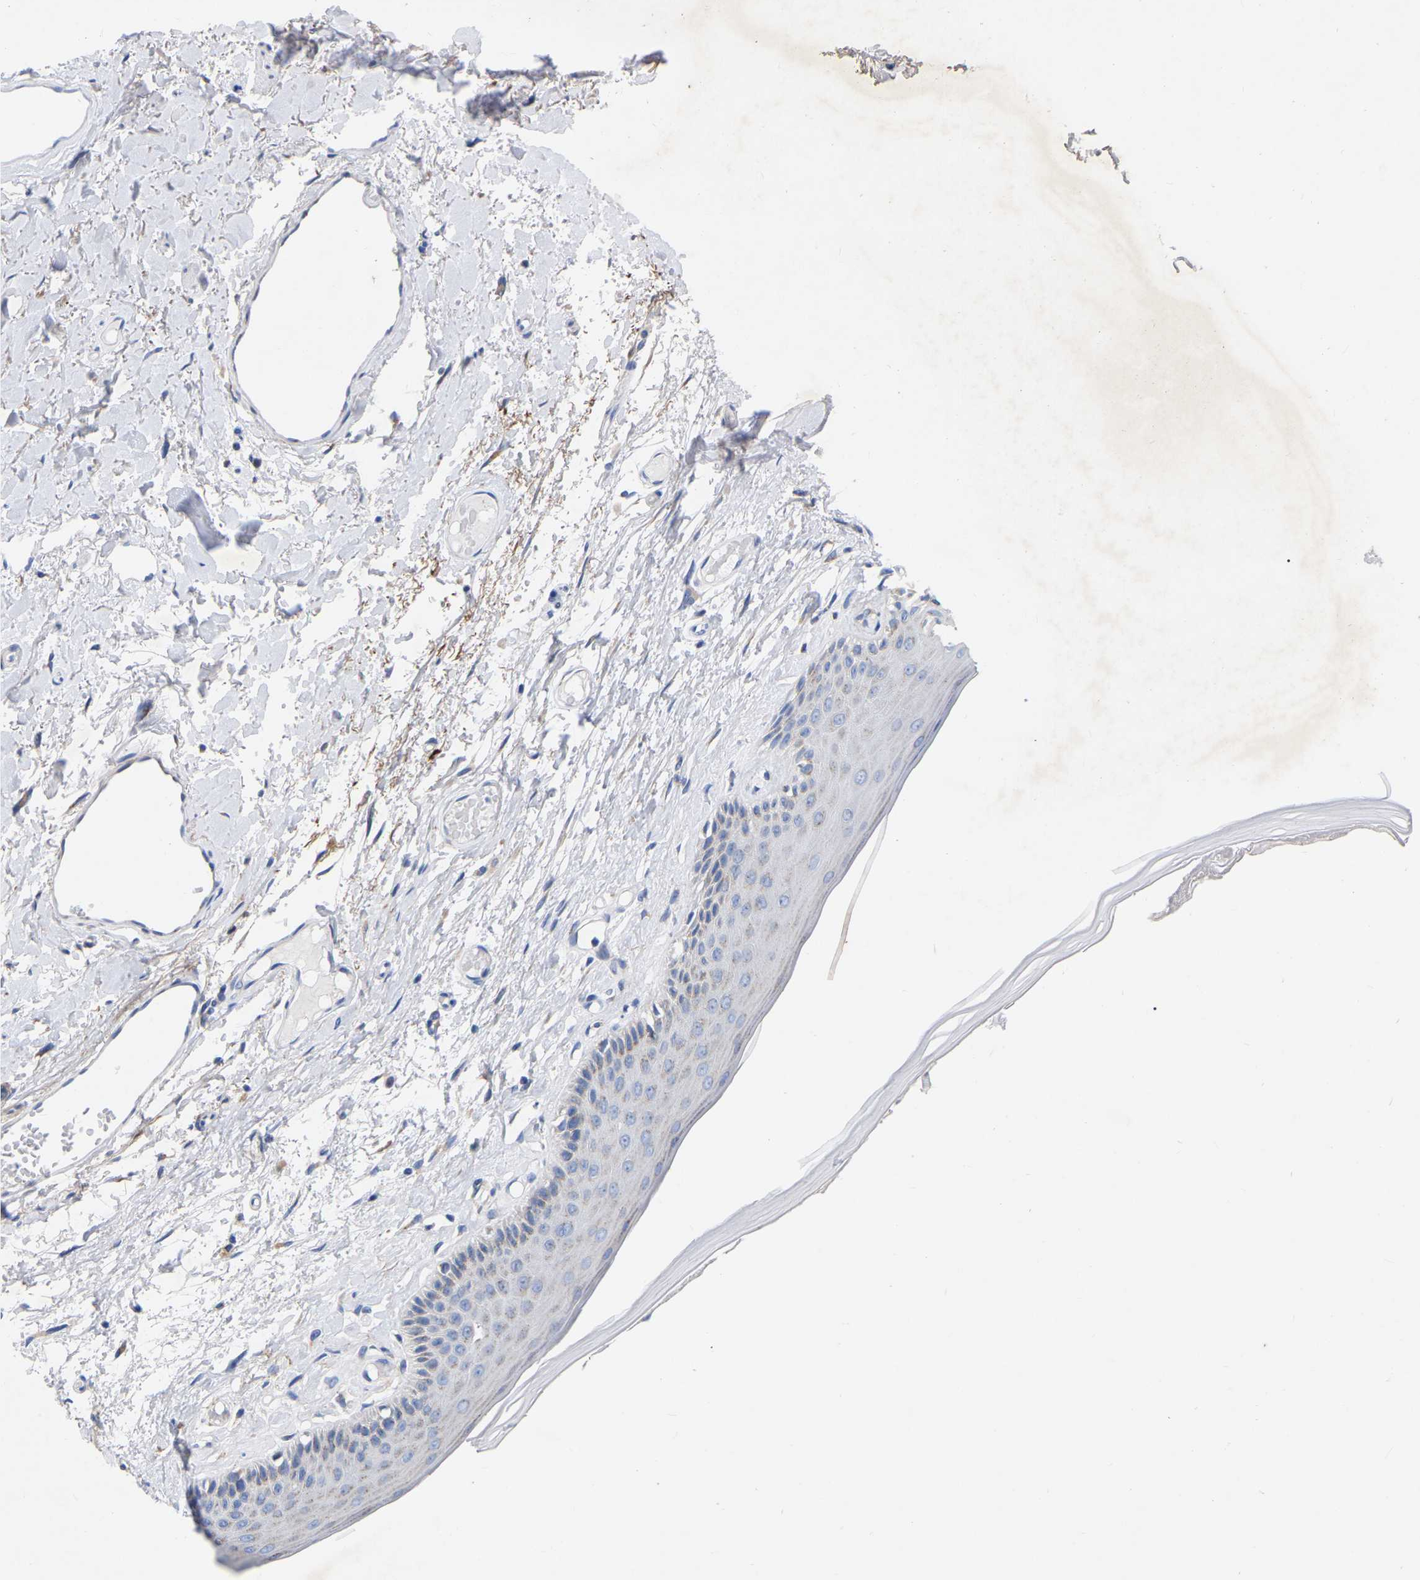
{"staining": {"intensity": "moderate", "quantity": "<25%", "location": "cytoplasmic/membranous"}, "tissue": "skin", "cell_type": "Epidermal cells", "image_type": "normal", "snomed": [{"axis": "morphology", "description": "Normal tissue, NOS"}, {"axis": "topography", "description": "Vulva"}], "caption": "Protein expression analysis of unremarkable human skin reveals moderate cytoplasmic/membranous positivity in approximately <25% of epidermal cells. (DAB IHC with brightfield microscopy, high magnification).", "gene": "STRIP2", "patient": {"sex": "female", "age": 73}}